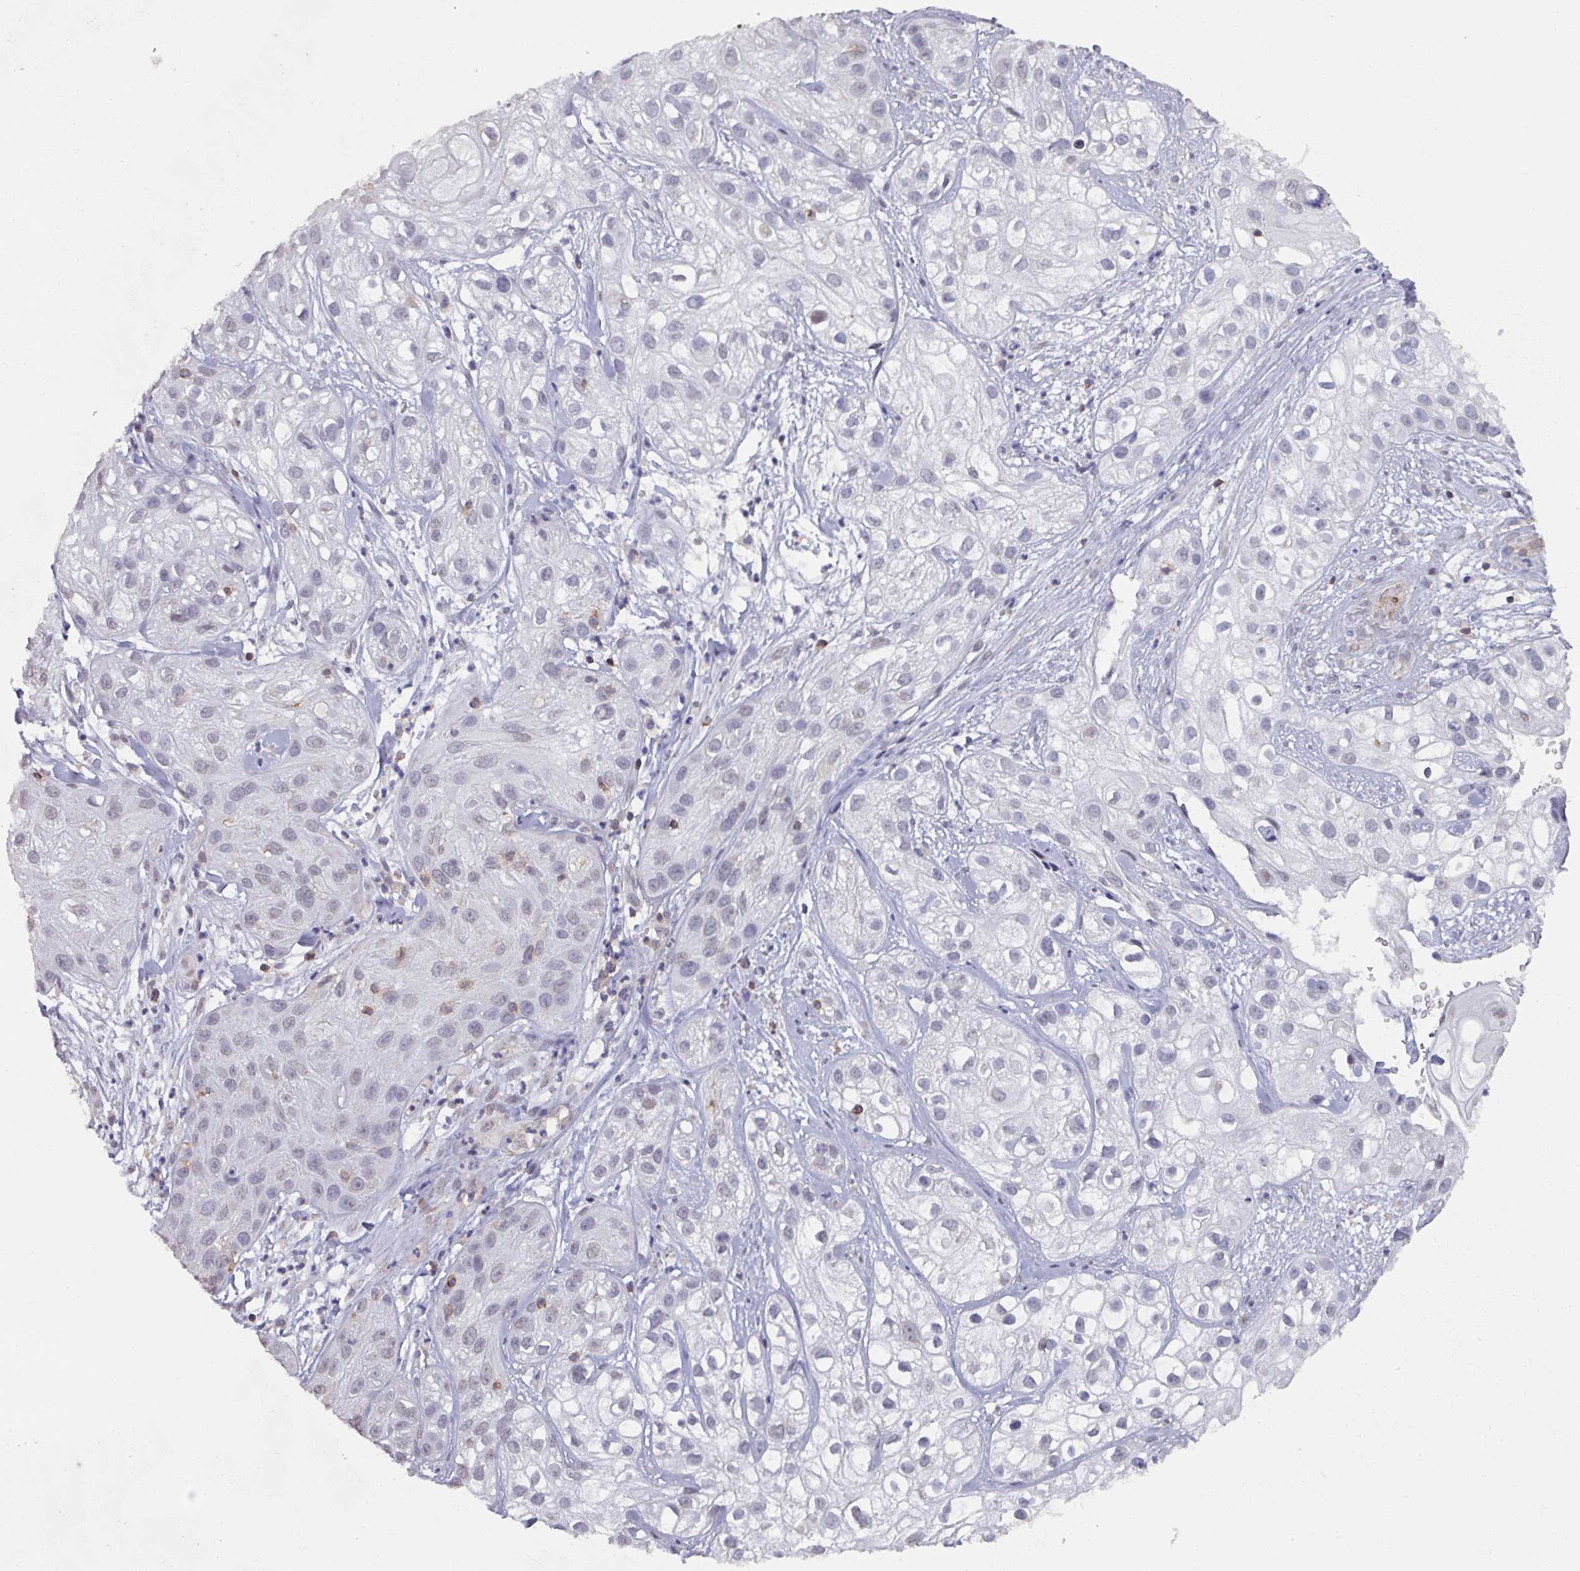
{"staining": {"intensity": "negative", "quantity": "none", "location": "none"}, "tissue": "skin cancer", "cell_type": "Tumor cells", "image_type": "cancer", "snomed": [{"axis": "morphology", "description": "Squamous cell carcinoma, NOS"}, {"axis": "topography", "description": "Skin"}], "caption": "Skin cancer (squamous cell carcinoma) was stained to show a protein in brown. There is no significant positivity in tumor cells. (DAB IHC, high magnification).", "gene": "RASAL3", "patient": {"sex": "male", "age": 82}}